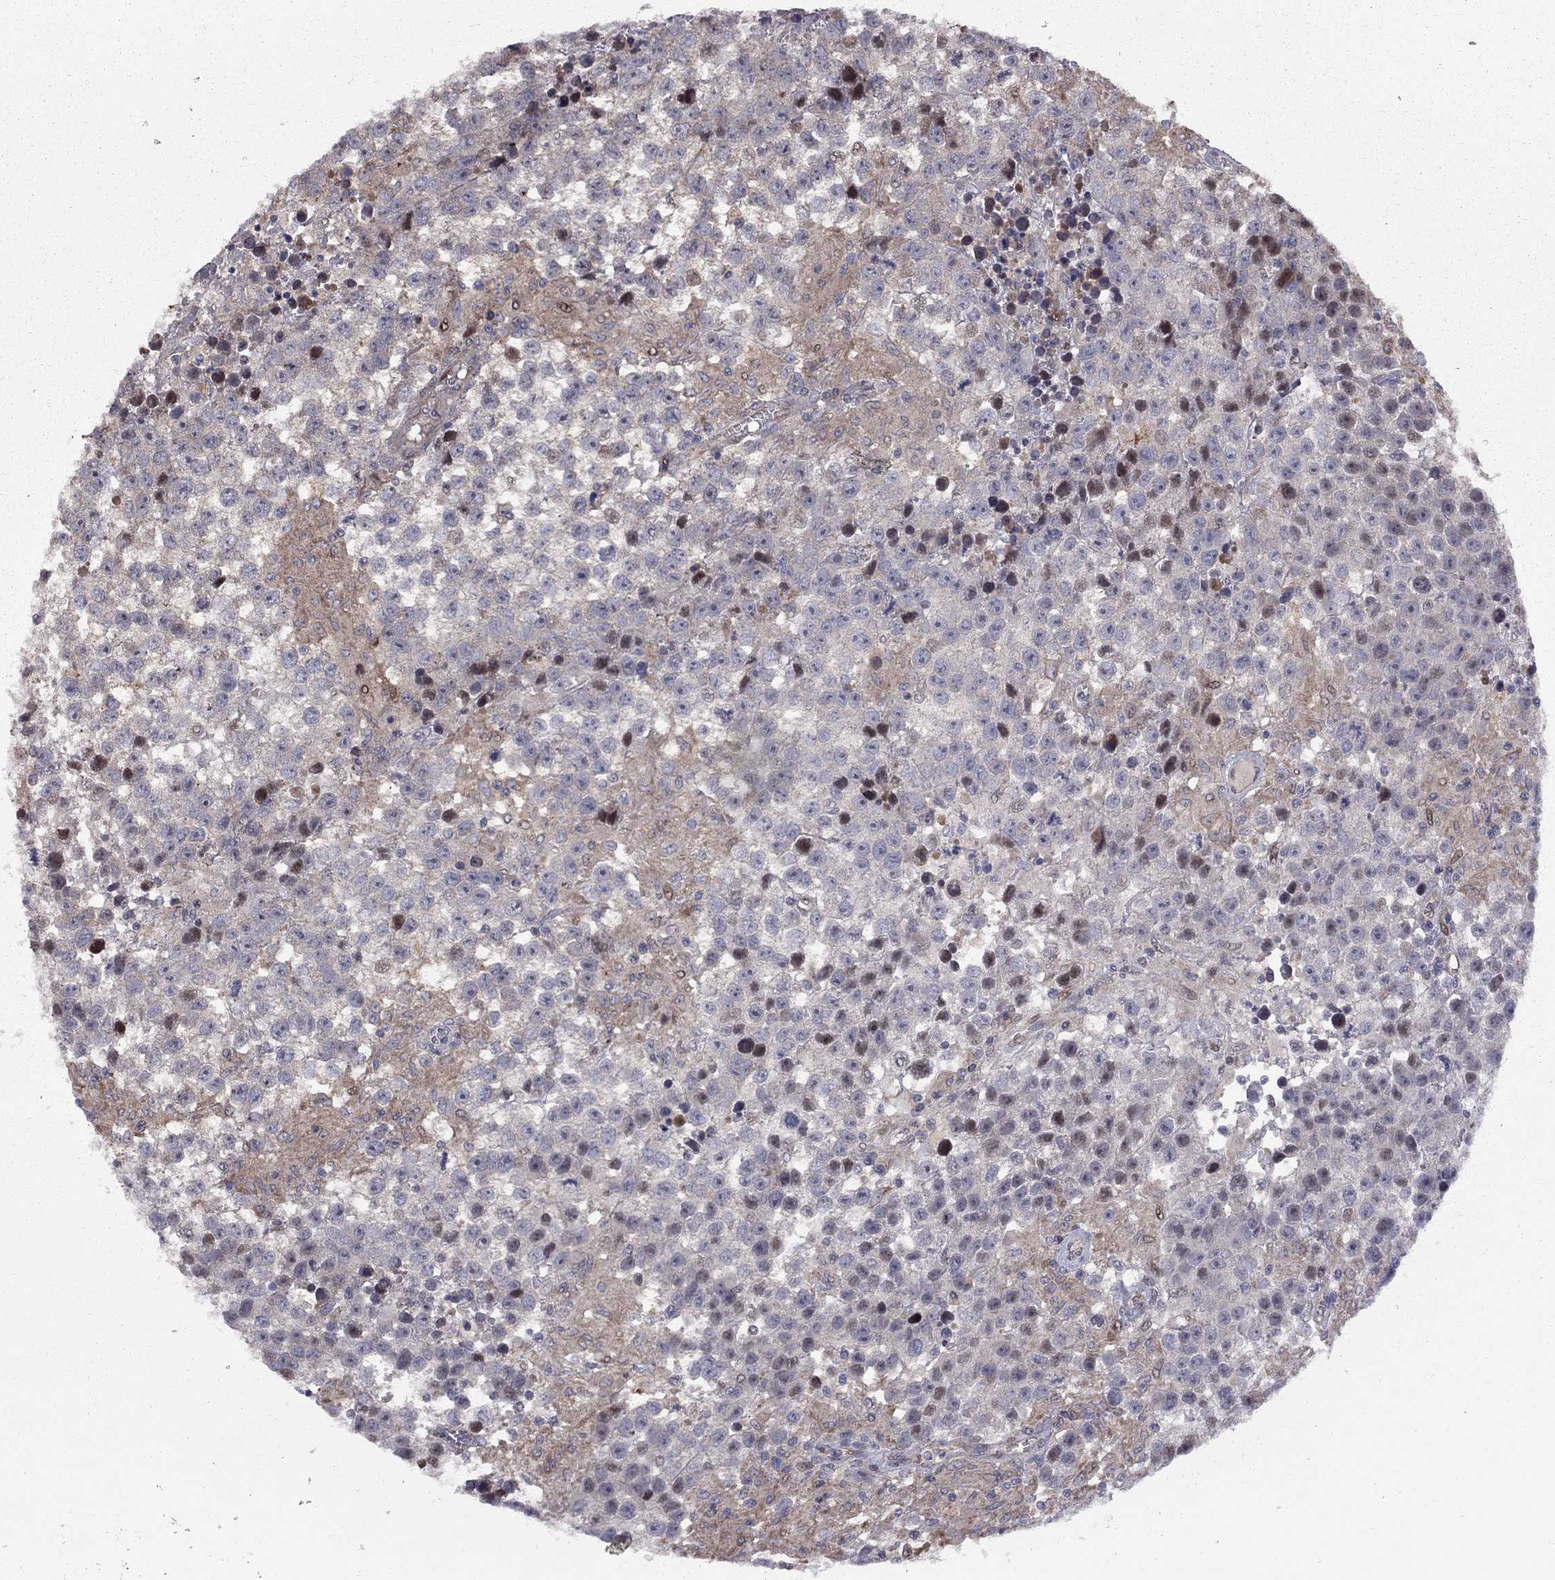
{"staining": {"intensity": "negative", "quantity": "none", "location": "none"}, "tissue": "testis cancer", "cell_type": "Tumor cells", "image_type": "cancer", "snomed": [{"axis": "morphology", "description": "Seminoma, NOS"}, {"axis": "topography", "description": "Testis"}], "caption": "The photomicrograph displays no significant positivity in tumor cells of testis seminoma. The staining was performed using DAB to visualize the protein expression in brown, while the nuclei were stained in blue with hematoxylin (Magnification: 20x).", "gene": "DUSP7", "patient": {"sex": "male", "age": 43}}